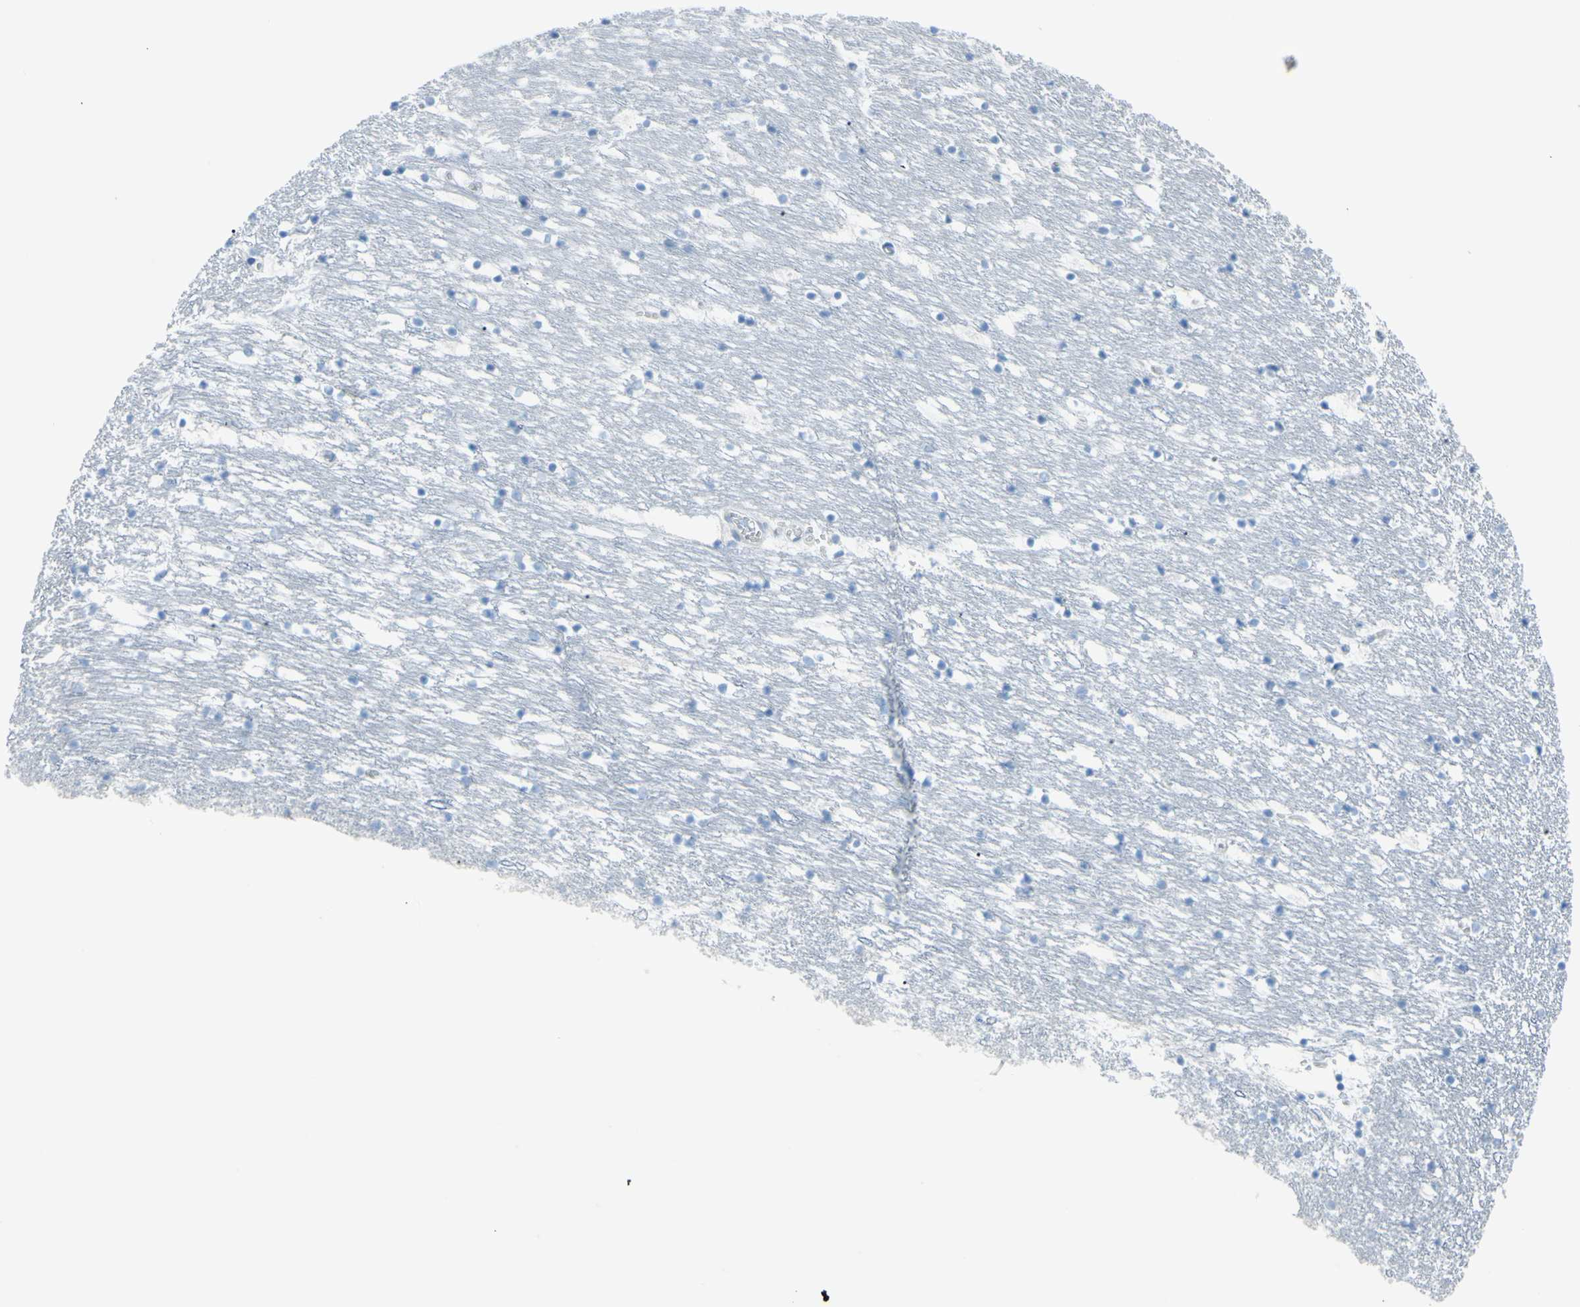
{"staining": {"intensity": "negative", "quantity": "none", "location": "none"}, "tissue": "caudate", "cell_type": "Glial cells", "image_type": "normal", "snomed": [{"axis": "morphology", "description": "Normal tissue, NOS"}, {"axis": "topography", "description": "Lateral ventricle wall"}], "caption": "Glial cells show no significant expression in unremarkable caudate.", "gene": "TFPI2", "patient": {"sex": "male", "age": 45}}